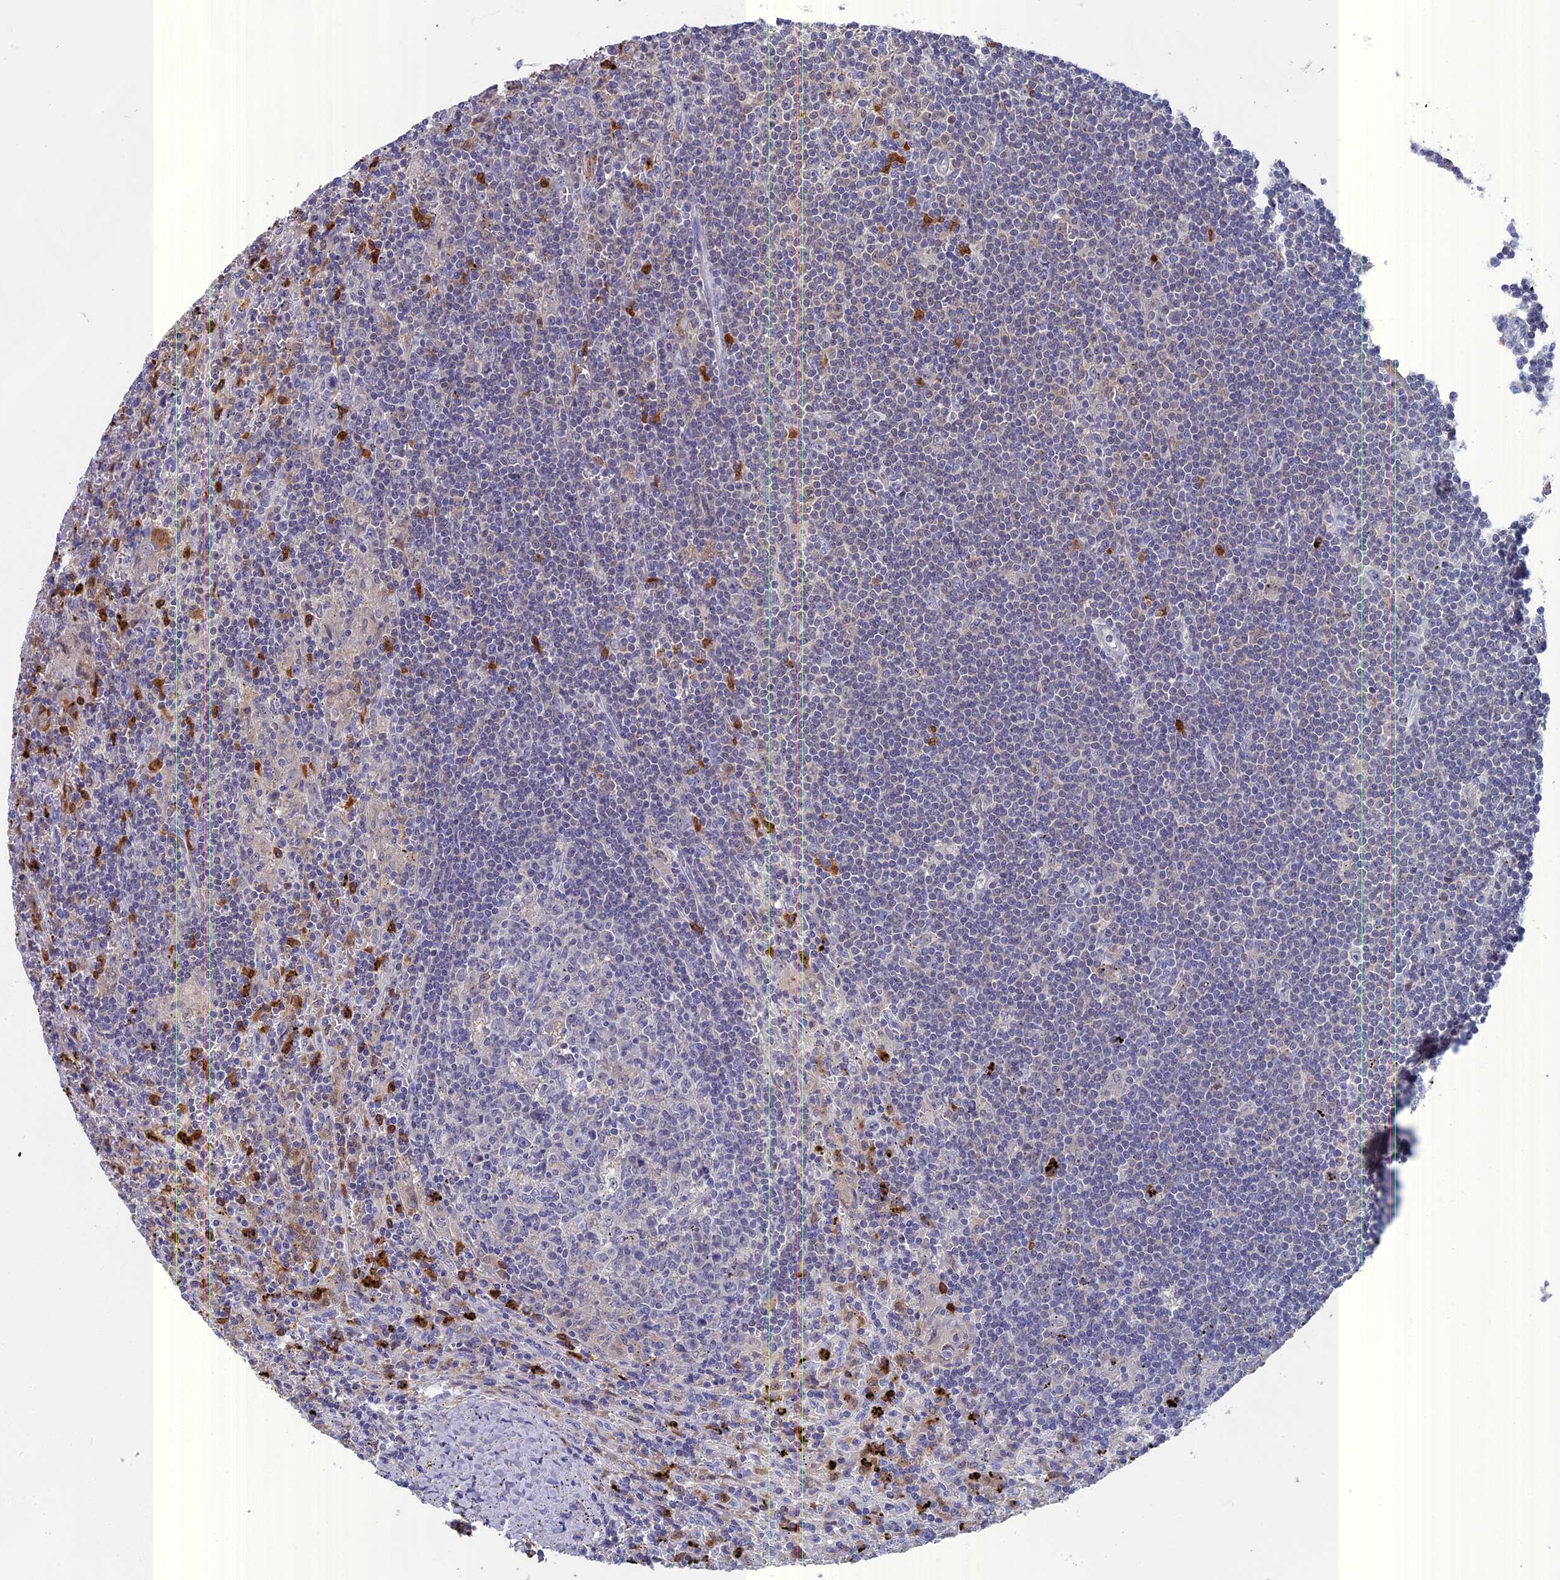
{"staining": {"intensity": "negative", "quantity": "none", "location": "none"}, "tissue": "lymphoma", "cell_type": "Tumor cells", "image_type": "cancer", "snomed": [{"axis": "morphology", "description": "Malignant lymphoma, non-Hodgkin's type, Low grade"}, {"axis": "topography", "description": "Spleen"}], "caption": "Lymphoma was stained to show a protein in brown. There is no significant expression in tumor cells.", "gene": "NCF4", "patient": {"sex": "male", "age": 76}}